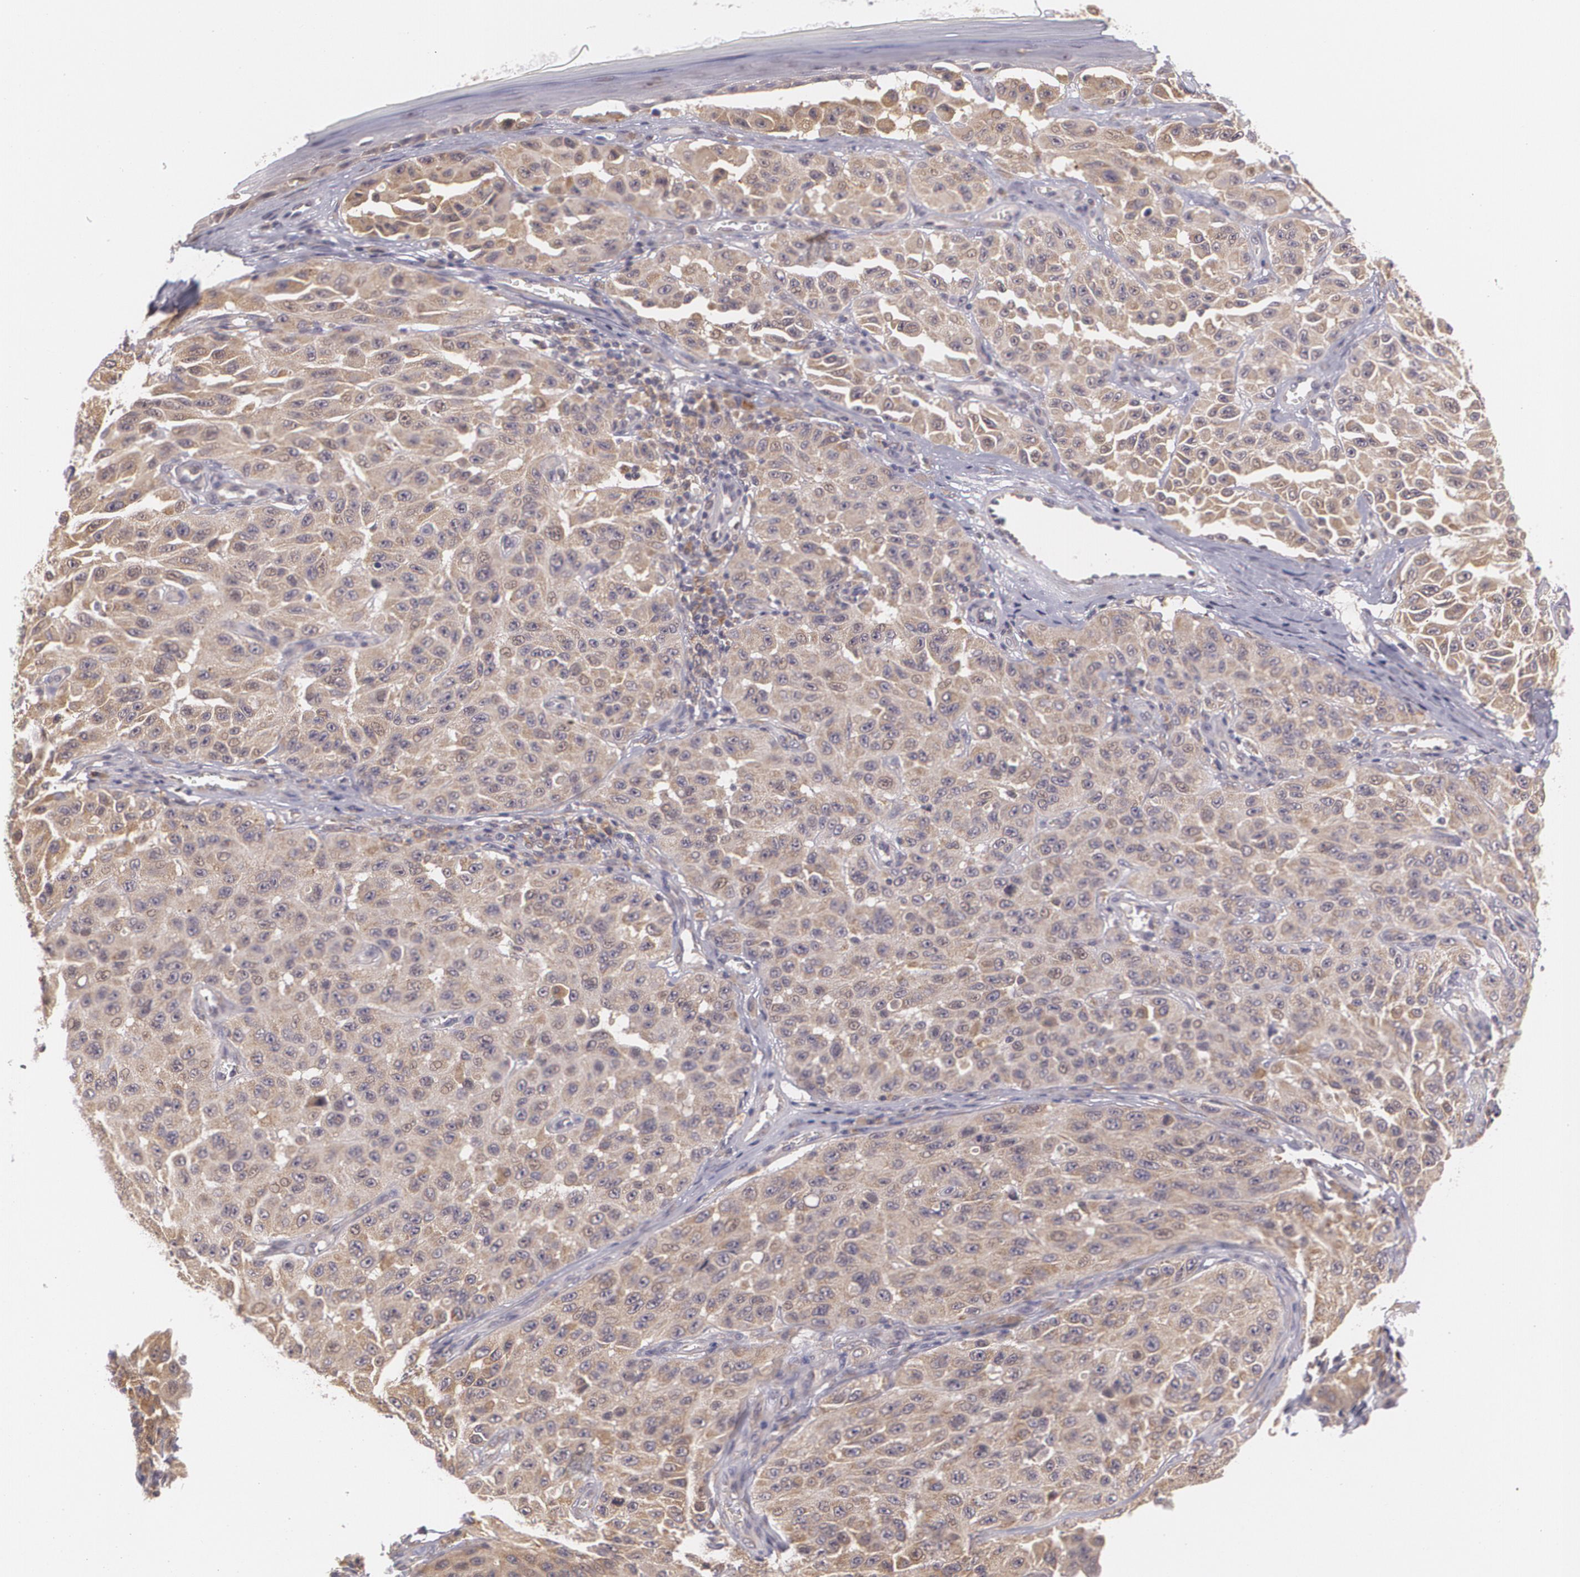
{"staining": {"intensity": "weak", "quantity": ">75%", "location": "cytoplasmic/membranous"}, "tissue": "melanoma", "cell_type": "Tumor cells", "image_type": "cancer", "snomed": [{"axis": "morphology", "description": "Malignant melanoma, NOS"}, {"axis": "topography", "description": "Skin"}], "caption": "This micrograph demonstrates immunohistochemistry staining of human malignant melanoma, with low weak cytoplasmic/membranous staining in approximately >75% of tumor cells.", "gene": "CCL17", "patient": {"sex": "male", "age": 30}}